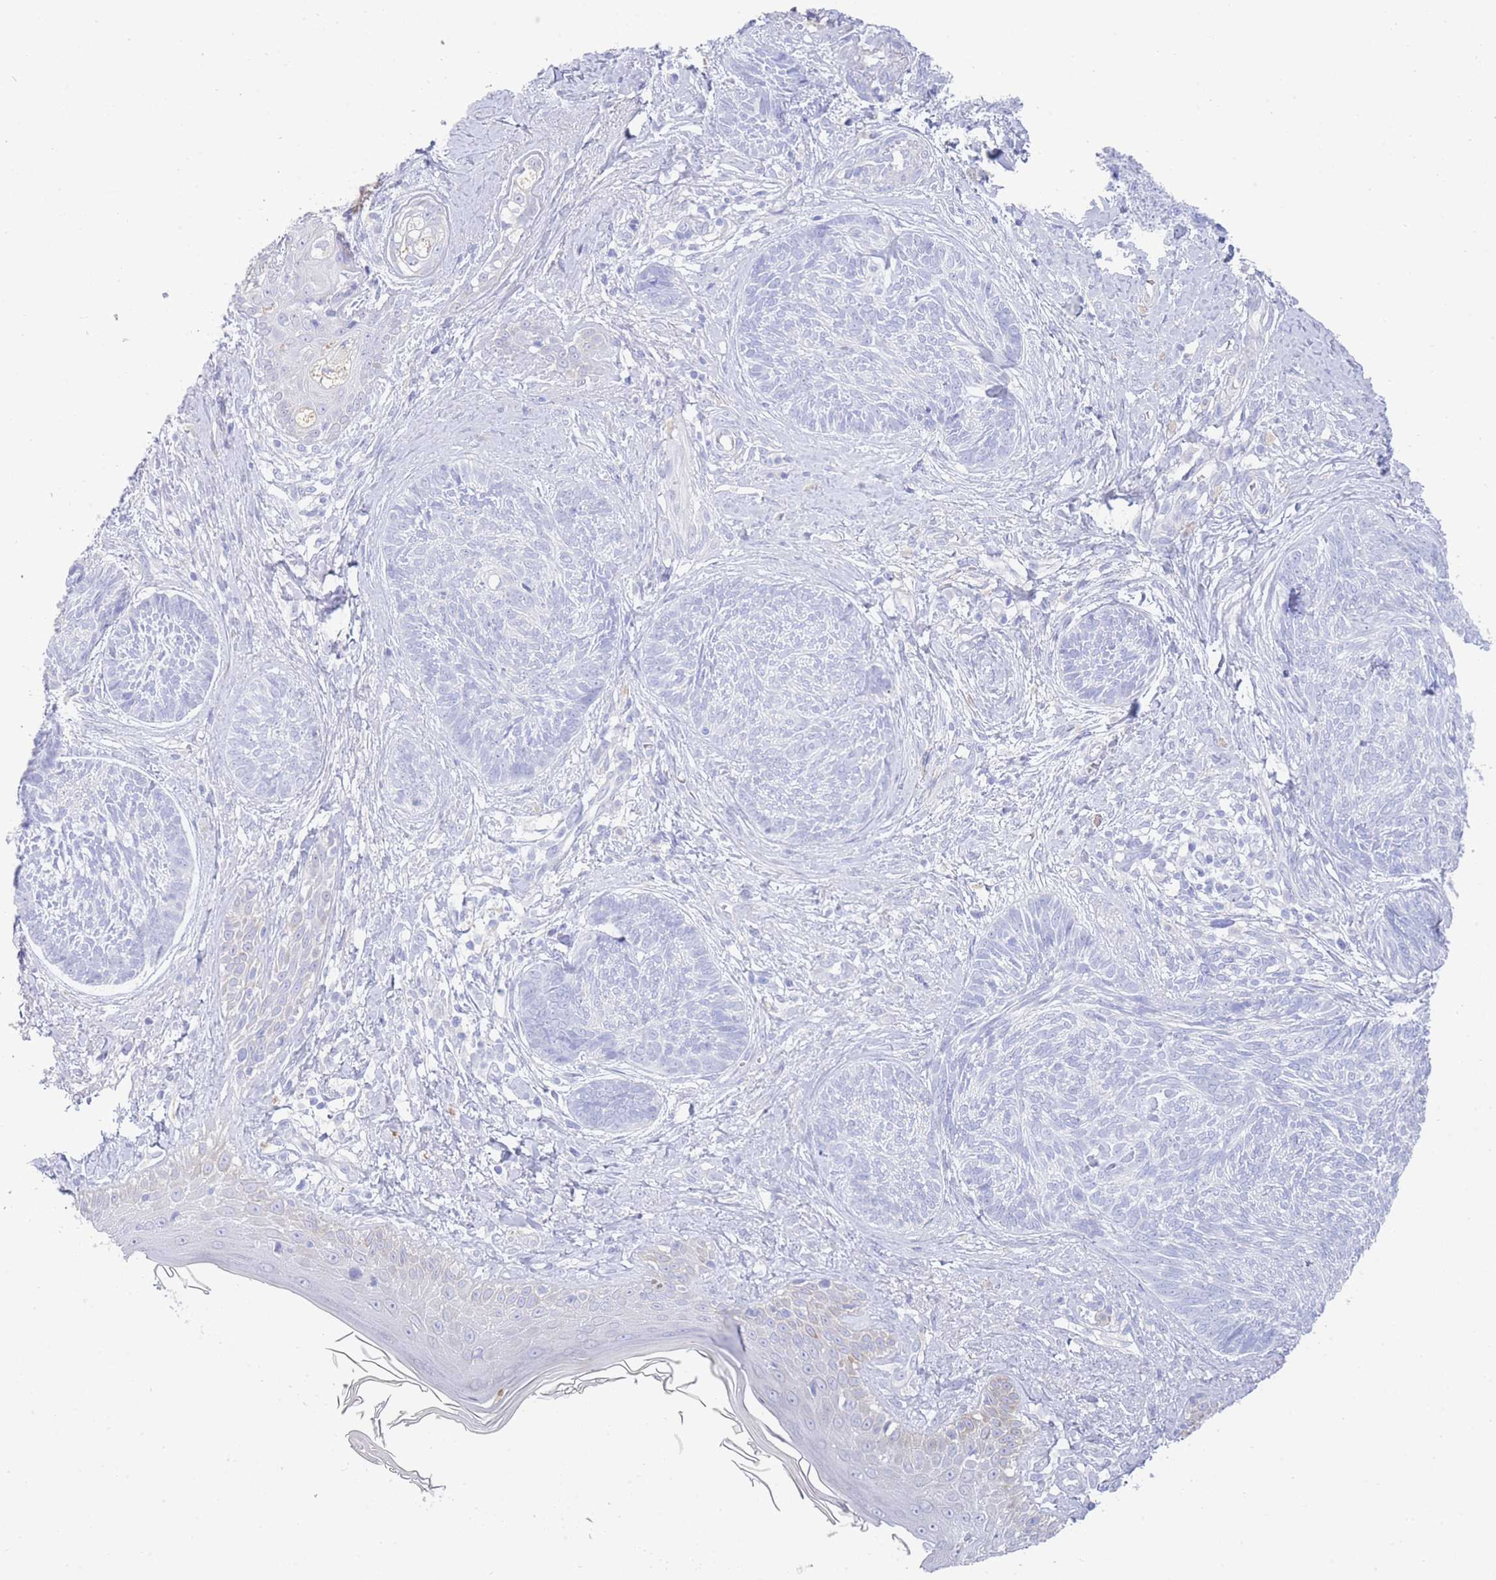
{"staining": {"intensity": "negative", "quantity": "none", "location": "none"}, "tissue": "skin cancer", "cell_type": "Tumor cells", "image_type": "cancer", "snomed": [{"axis": "morphology", "description": "Basal cell carcinoma"}, {"axis": "topography", "description": "Skin"}], "caption": "The immunohistochemistry (IHC) image has no significant expression in tumor cells of skin cancer tissue. The staining is performed using DAB (3,3'-diaminobenzidine) brown chromogen with nuclei counter-stained in using hematoxylin.", "gene": "LRRC37A", "patient": {"sex": "male", "age": 73}}